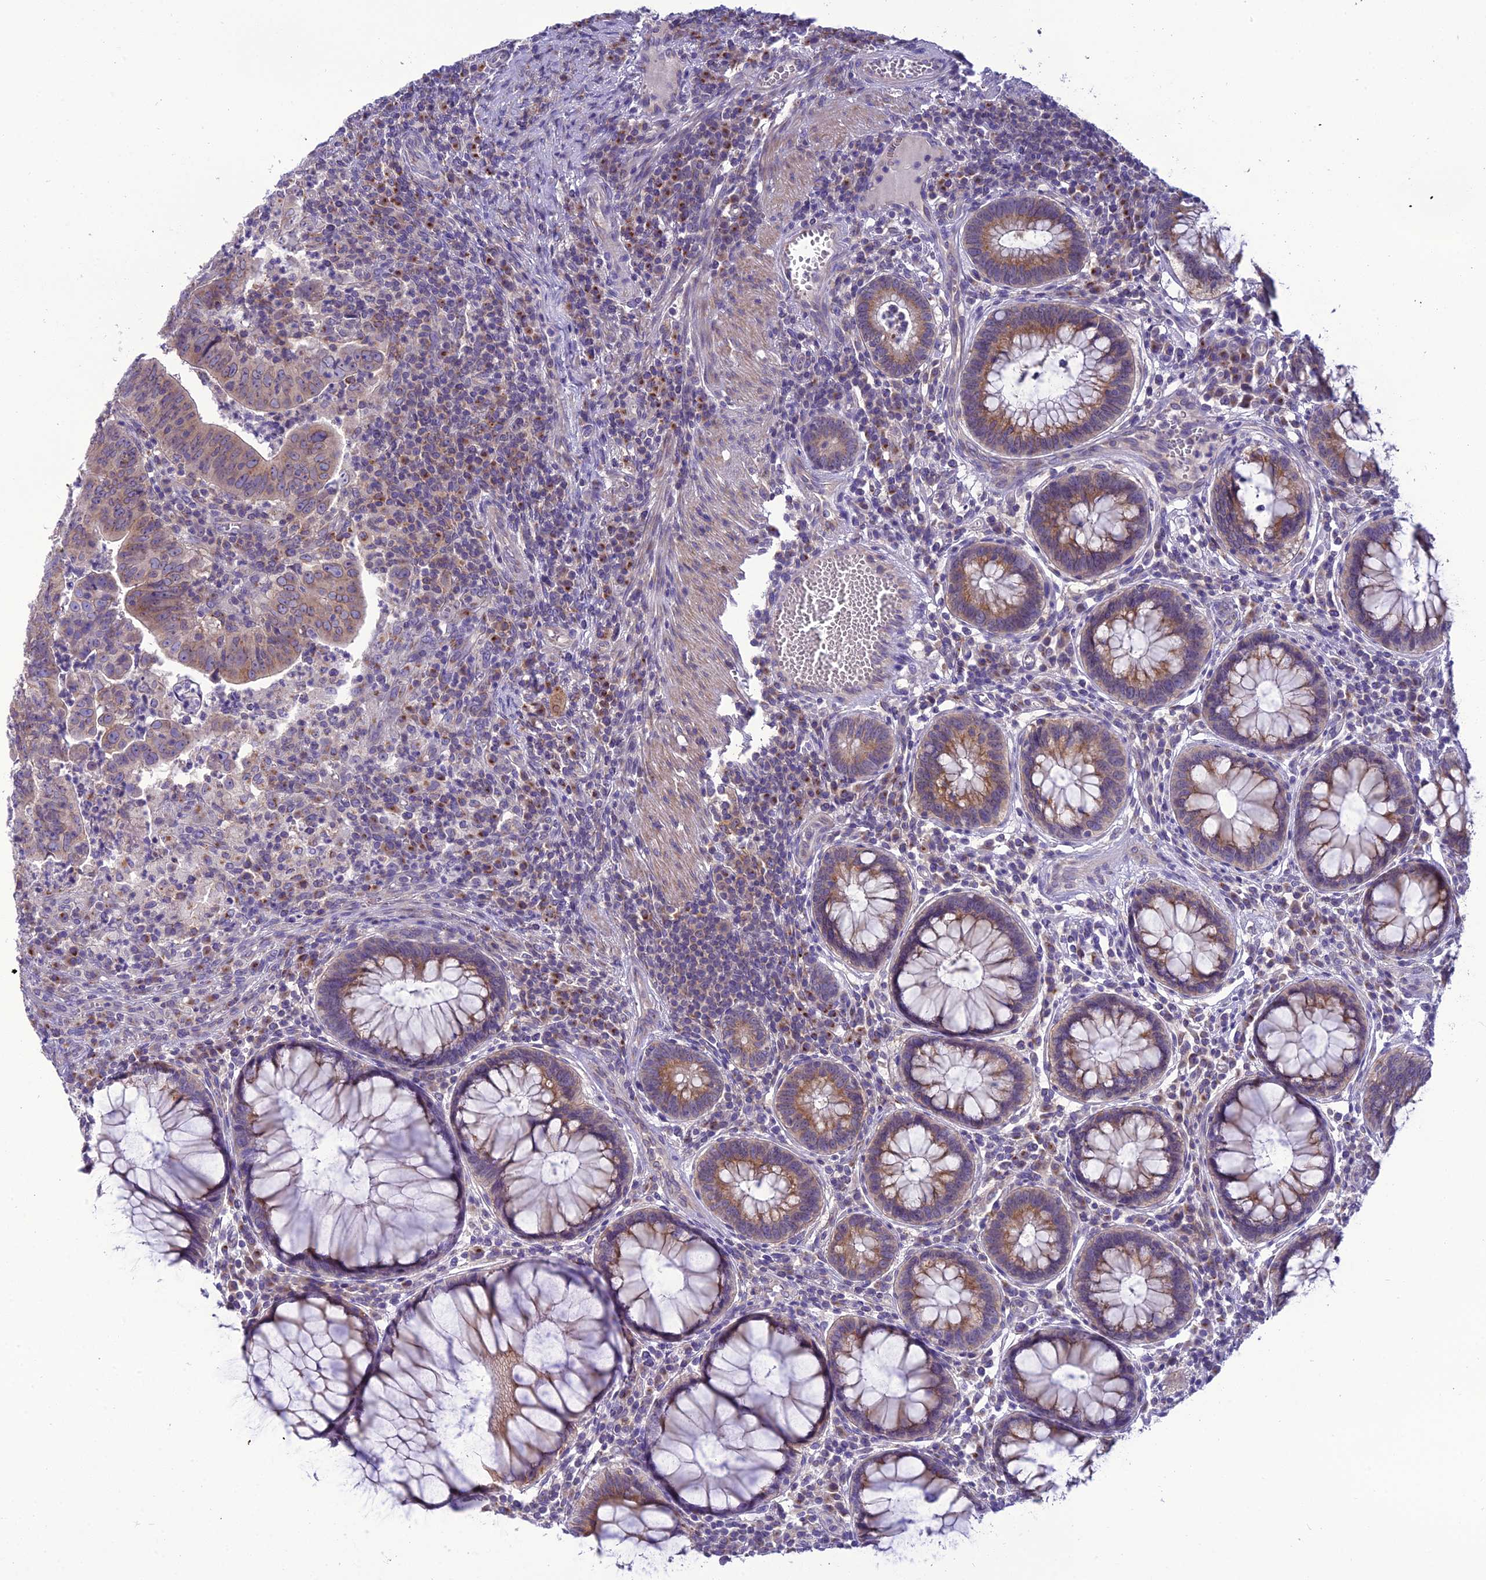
{"staining": {"intensity": "moderate", "quantity": ">75%", "location": "cytoplasmic/membranous"}, "tissue": "colorectal cancer", "cell_type": "Tumor cells", "image_type": "cancer", "snomed": [{"axis": "morphology", "description": "Adenocarcinoma, NOS"}, {"axis": "topography", "description": "Rectum"}], "caption": "The photomicrograph reveals staining of colorectal adenocarcinoma, revealing moderate cytoplasmic/membranous protein positivity (brown color) within tumor cells.", "gene": "GOLPH3", "patient": {"sex": "male", "age": 69}}